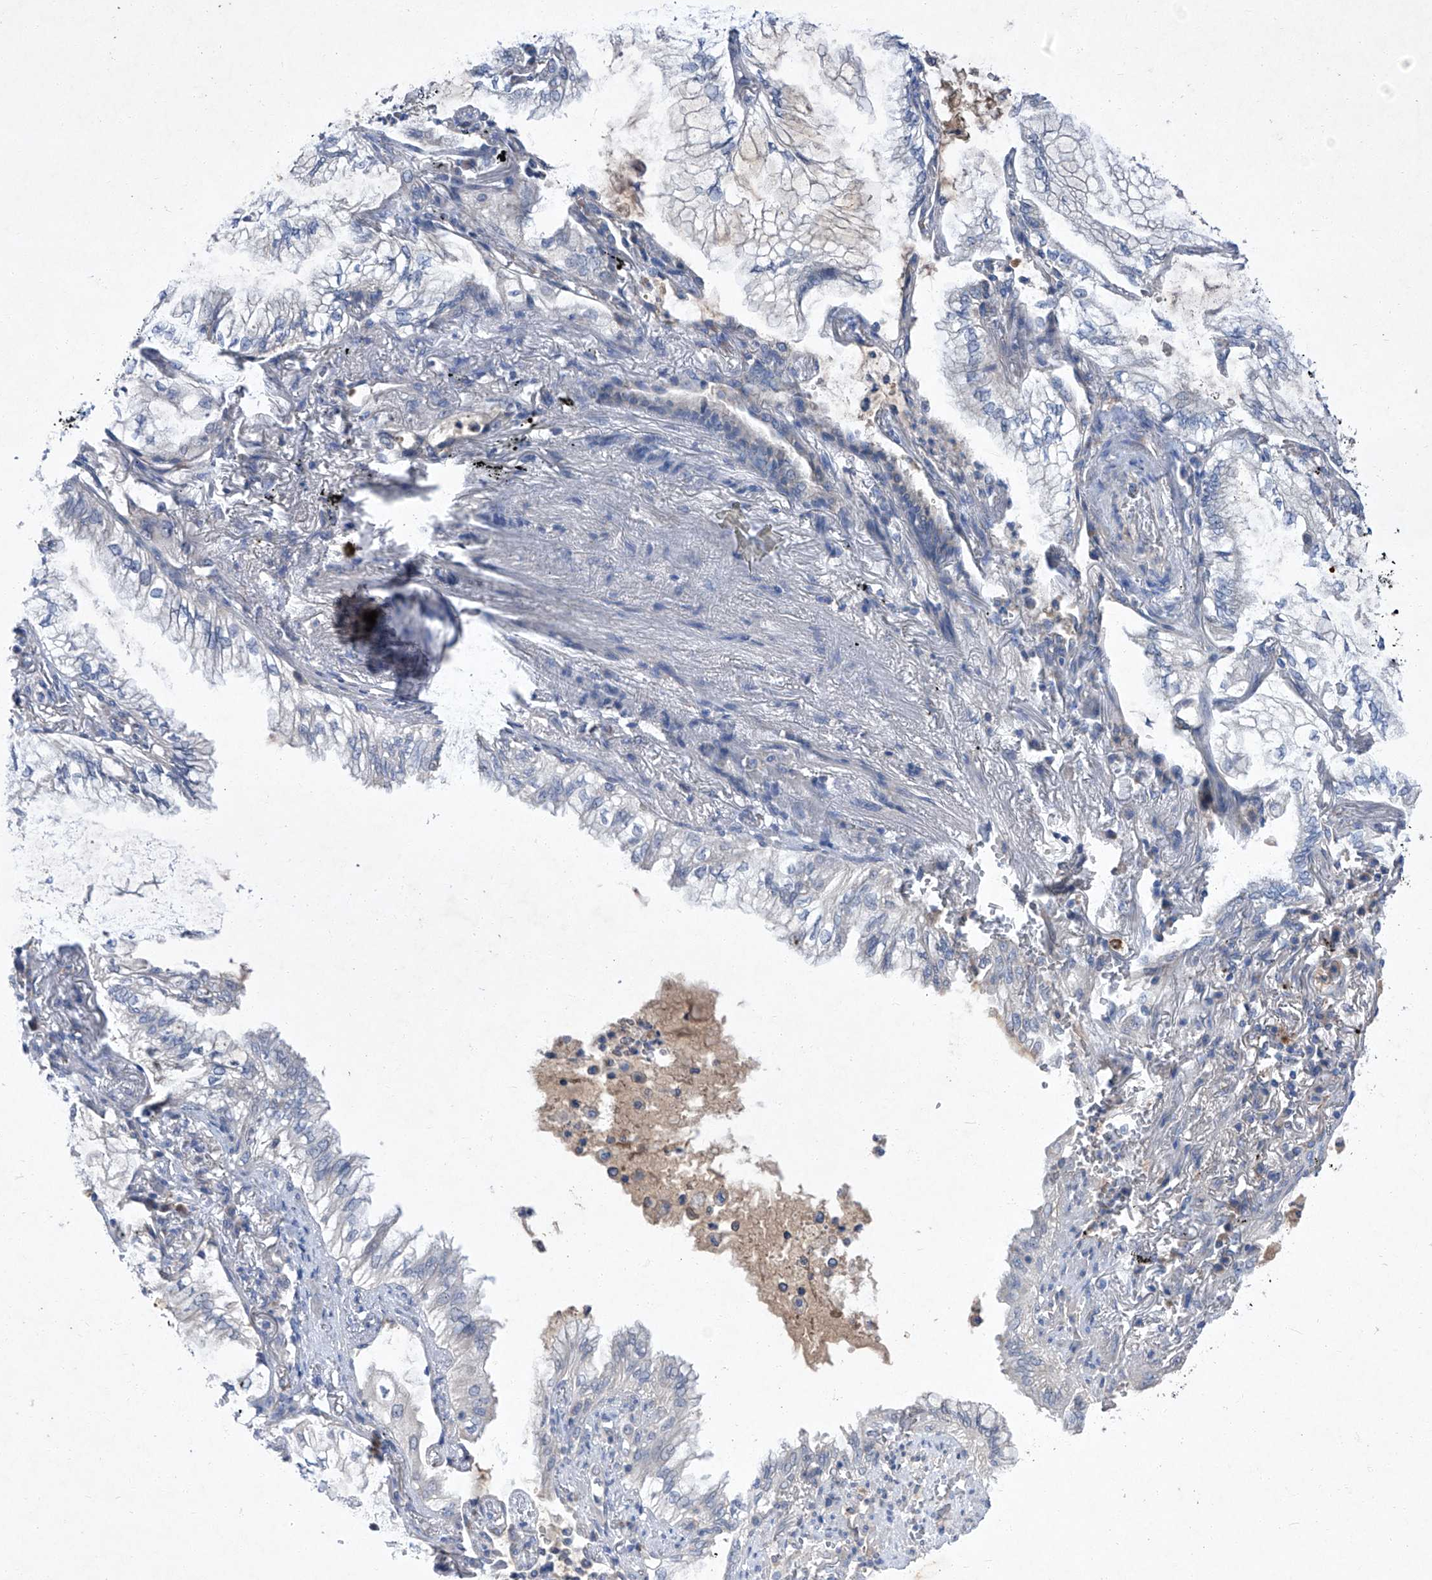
{"staining": {"intensity": "negative", "quantity": "none", "location": "none"}, "tissue": "lung cancer", "cell_type": "Tumor cells", "image_type": "cancer", "snomed": [{"axis": "morphology", "description": "Adenocarcinoma, NOS"}, {"axis": "topography", "description": "Lung"}], "caption": "Adenocarcinoma (lung) was stained to show a protein in brown. There is no significant positivity in tumor cells.", "gene": "SBK2", "patient": {"sex": "female", "age": 70}}